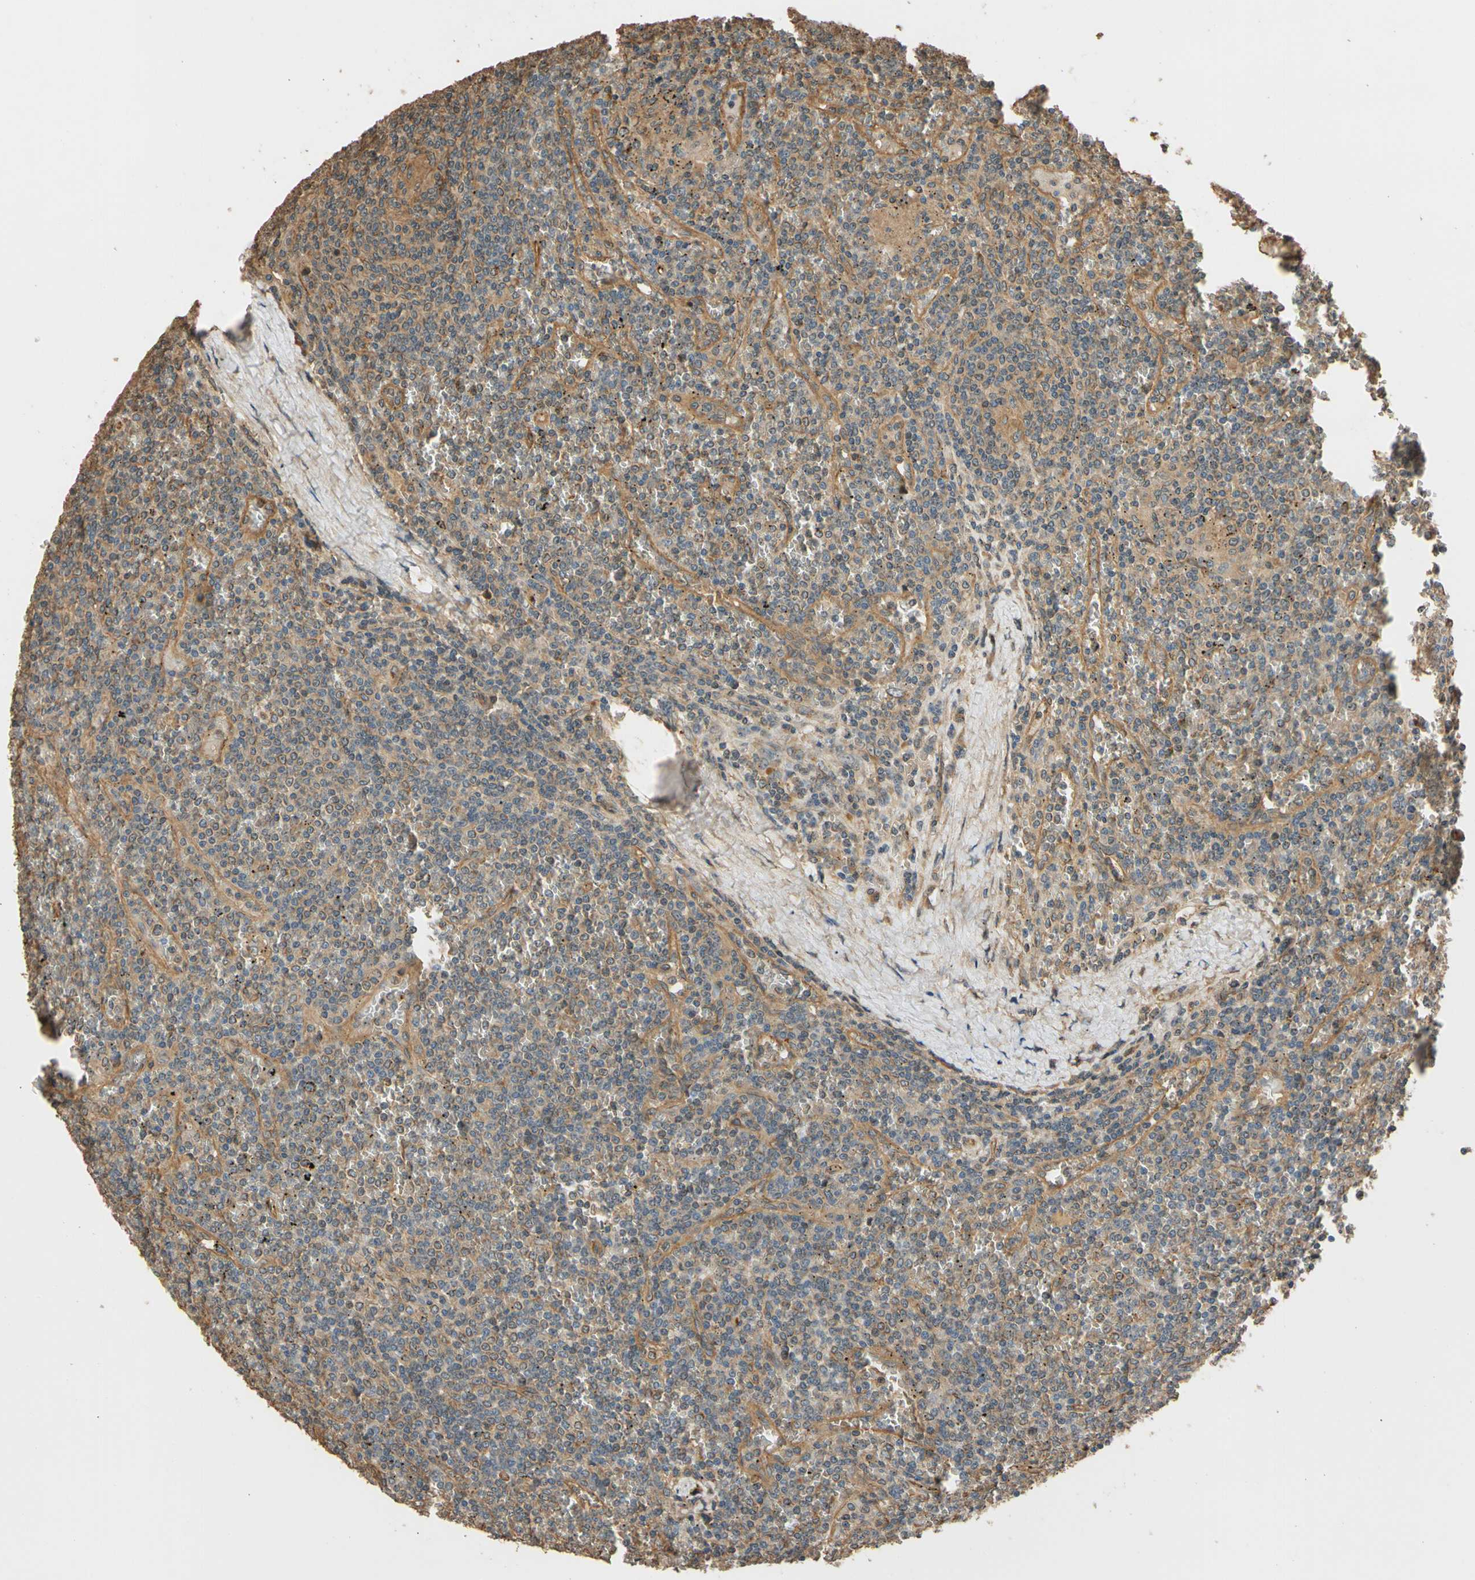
{"staining": {"intensity": "weak", "quantity": "<25%", "location": "cytoplasmic/membranous"}, "tissue": "lymphoma", "cell_type": "Tumor cells", "image_type": "cancer", "snomed": [{"axis": "morphology", "description": "Malignant lymphoma, non-Hodgkin's type, Low grade"}, {"axis": "topography", "description": "Spleen"}], "caption": "Human lymphoma stained for a protein using IHC demonstrates no expression in tumor cells.", "gene": "MGRN1", "patient": {"sex": "female", "age": 19}}